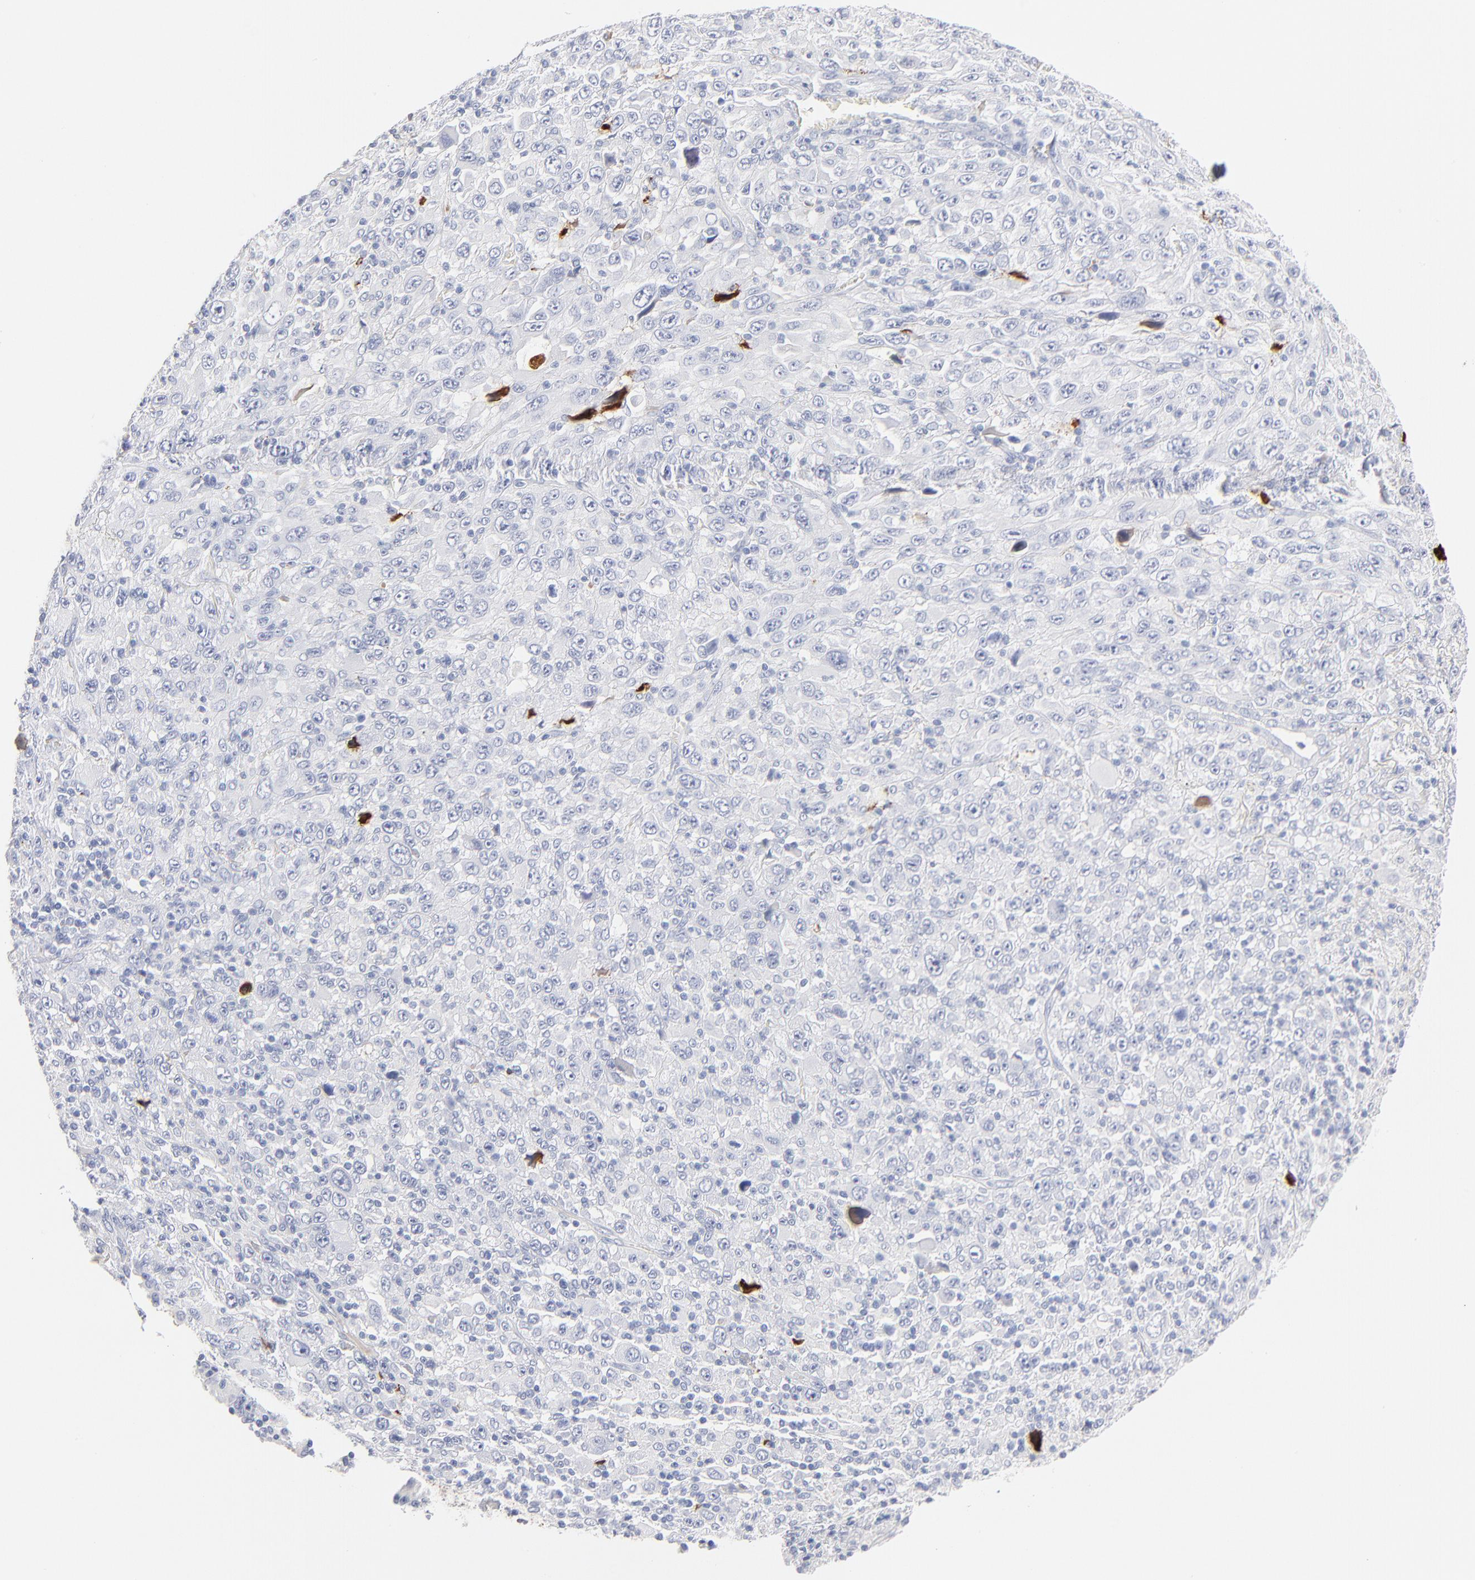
{"staining": {"intensity": "negative", "quantity": "none", "location": "none"}, "tissue": "melanoma", "cell_type": "Tumor cells", "image_type": "cancer", "snomed": [{"axis": "morphology", "description": "Malignant melanoma, Metastatic site"}, {"axis": "topography", "description": "Skin"}], "caption": "Immunohistochemistry (IHC) of human melanoma displays no positivity in tumor cells.", "gene": "APOH", "patient": {"sex": "female", "age": 56}}